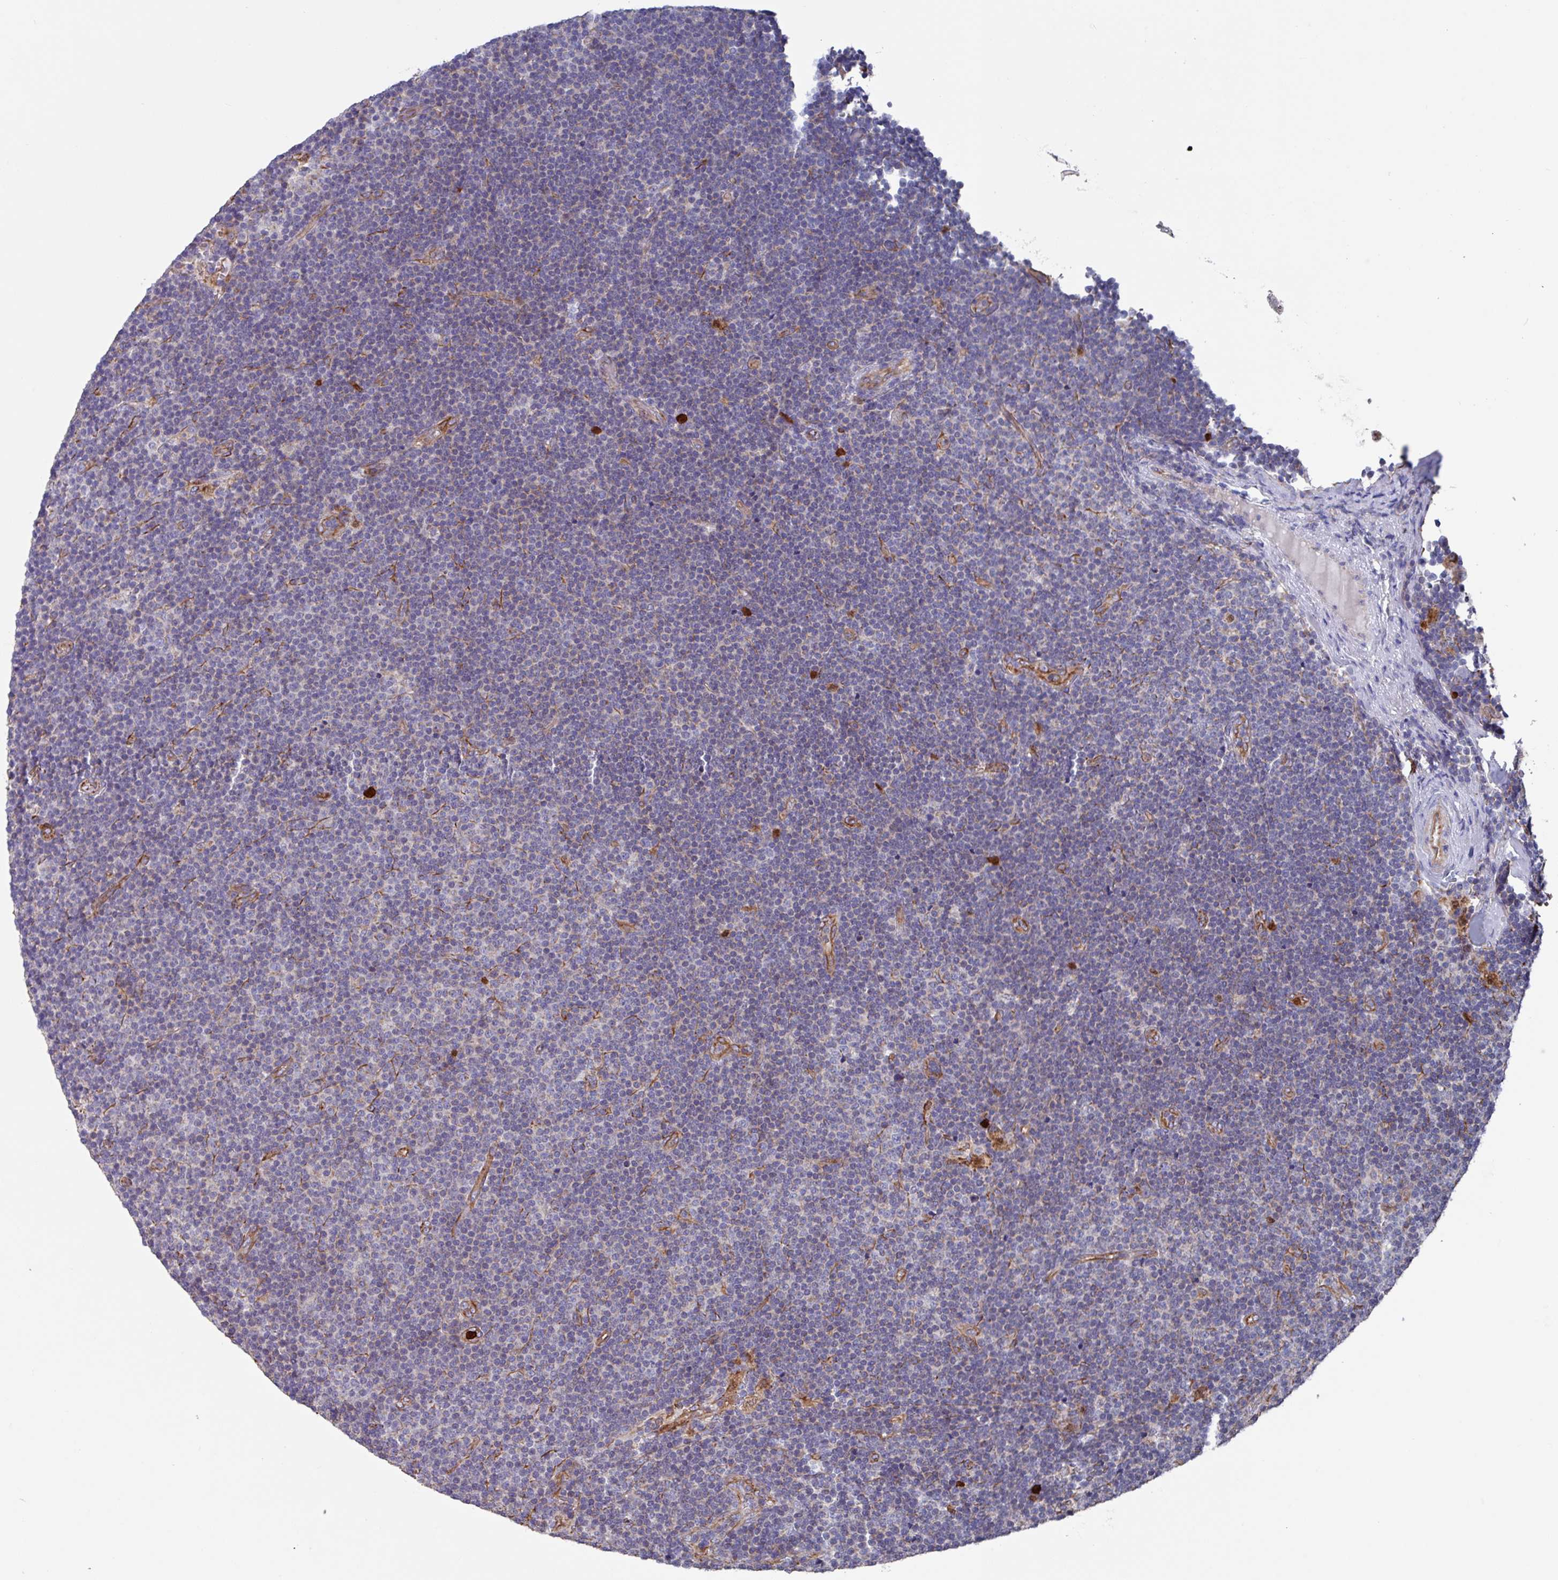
{"staining": {"intensity": "negative", "quantity": "none", "location": "none"}, "tissue": "lymphoma", "cell_type": "Tumor cells", "image_type": "cancer", "snomed": [{"axis": "morphology", "description": "Malignant lymphoma, non-Hodgkin's type, Low grade"}, {"axis": "topography", "description": "Lymph node"}], "caption": "Immunohistochemistry of malignant lymphoma, non-Hodgkin's type (low-grade) shows no staining in tumor cells.", "gene": "UQCC2", "patient": {"sex": "male", "age": 48}}